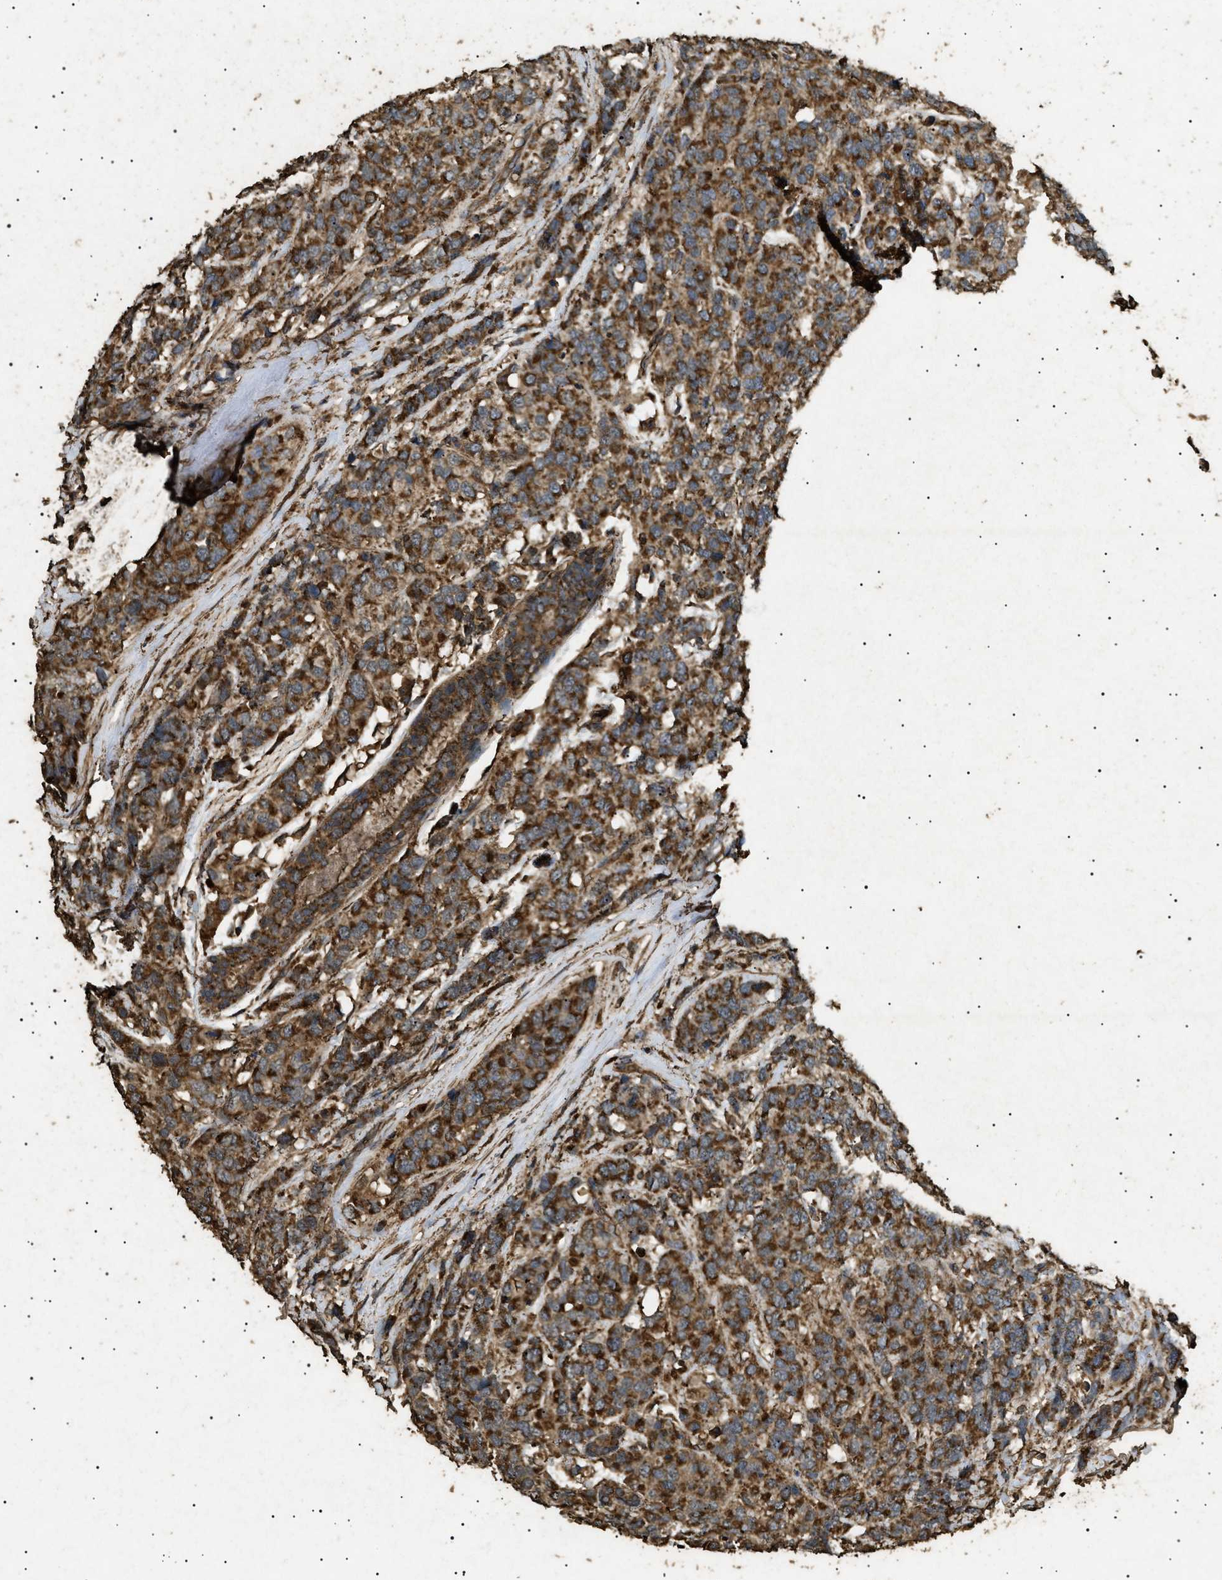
{"staining": {"intensity": "strong", "quantity": ">75%", "location": "cytoplasmic/membranous"}, "tissue": "breast cancer", "cell_type": "Tumor cells", "image_type": "cancer", "snomed": [{"axis": "morphology", "description": "Lobular carcinoma"}, {"axis": "topography", "description": "Breast"}], "caption": "Tumor cells exhibit strong cytoplasmic/membranous positivity in about >75% of cells in lobular carcinoma (breast).", "gene": "CYRIA", "patient": {"sex": "female", "age": 59}}